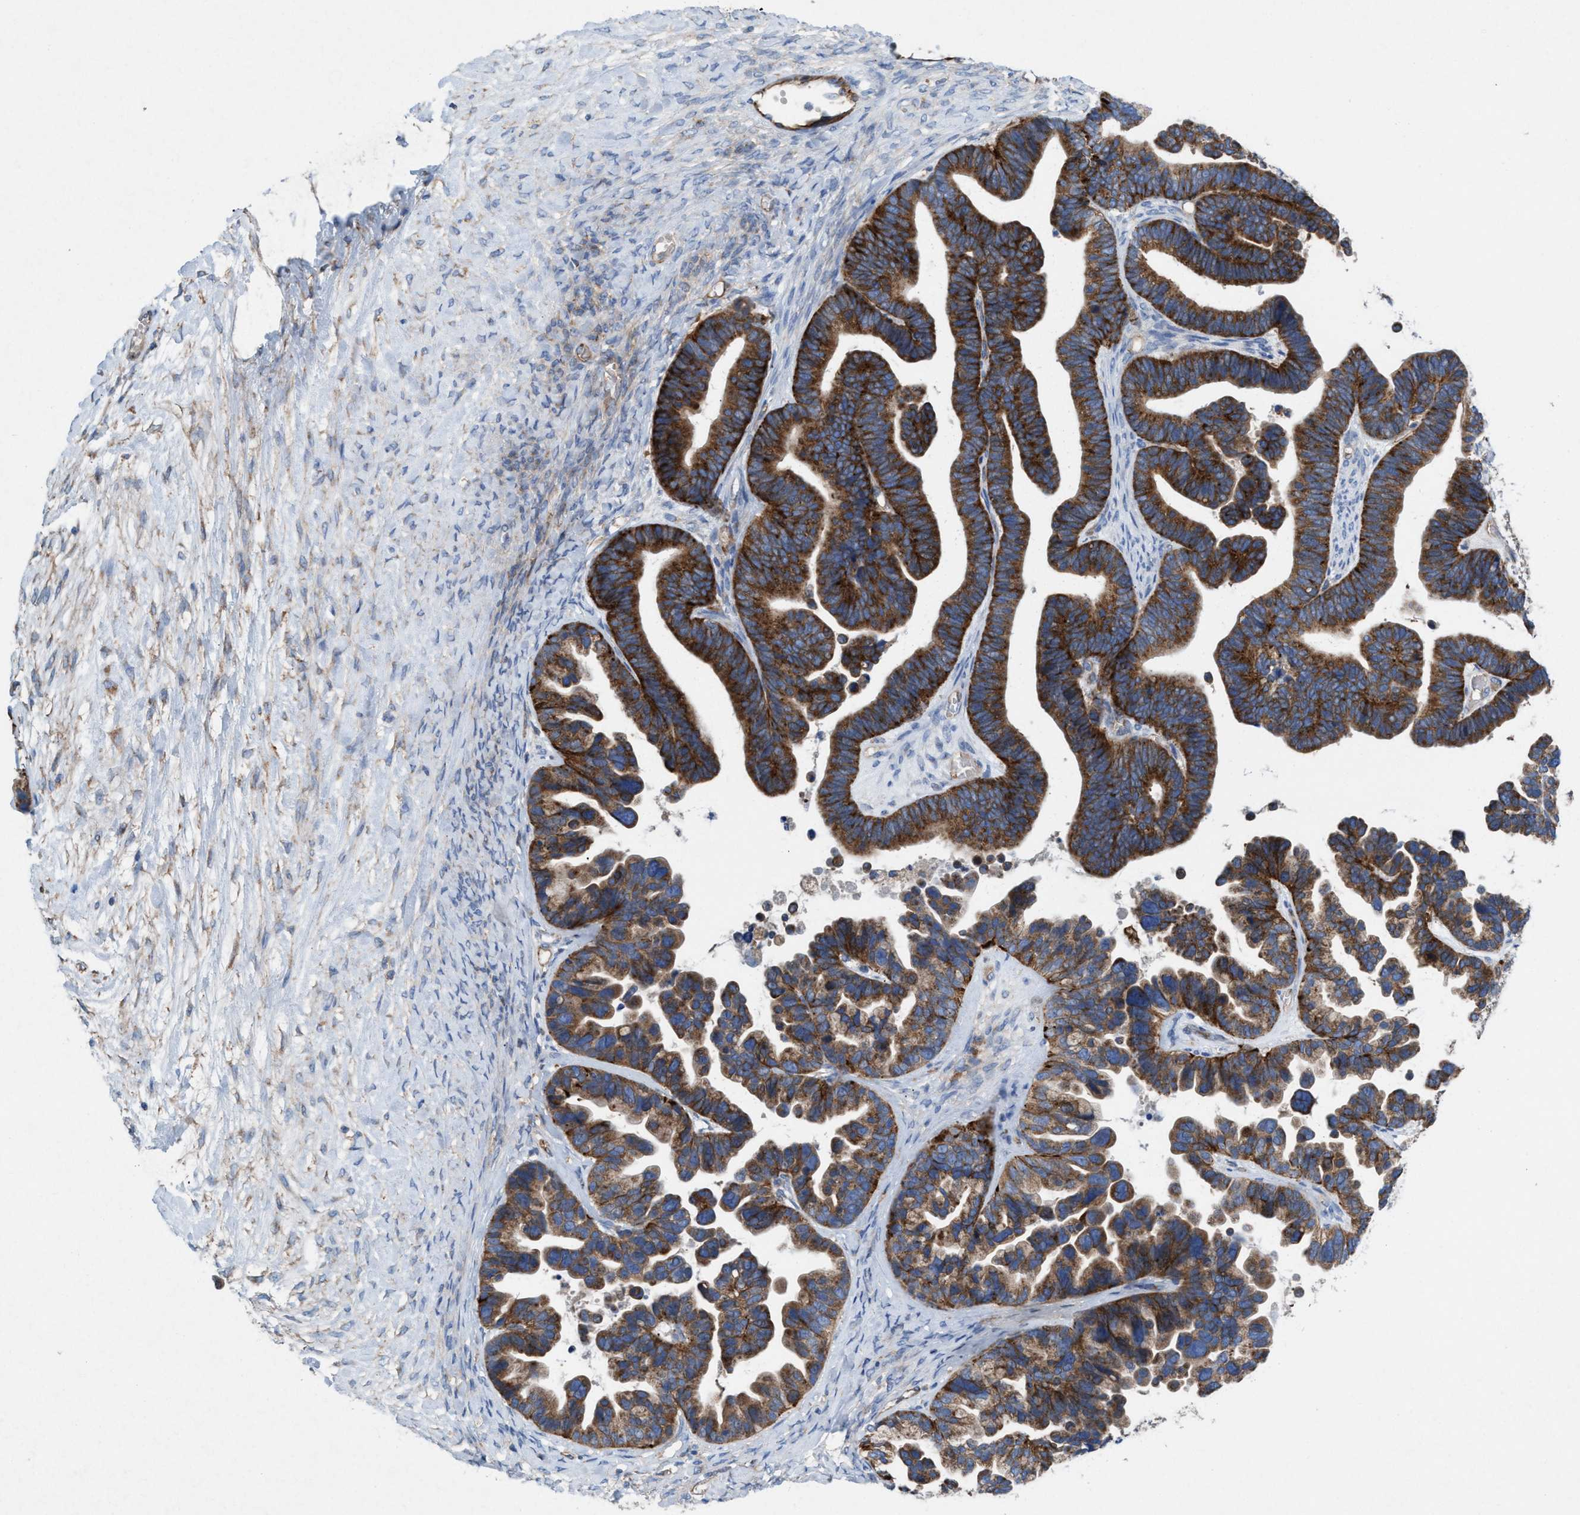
{"staining": {"intensity": "strong", "quantity": ">75%", "location": "cytoplasmic/membranous"}, "tissue": "ovarian cancer", "cell_type": "Tumor cells", "image_type": "cancer", "snomed": [{"axis": "morphology", "description": "Cystadenocarcinoma, serous, NOS"}, {"axis": "topography", "description": "Ovary"}], "caption": "Human ovarian serous cystadenocarcinoma stained with a protein marker reveals strong staining in tumor cells.", "gene": "NYAP1", "patient": {"sex": "female", "age": 56}}